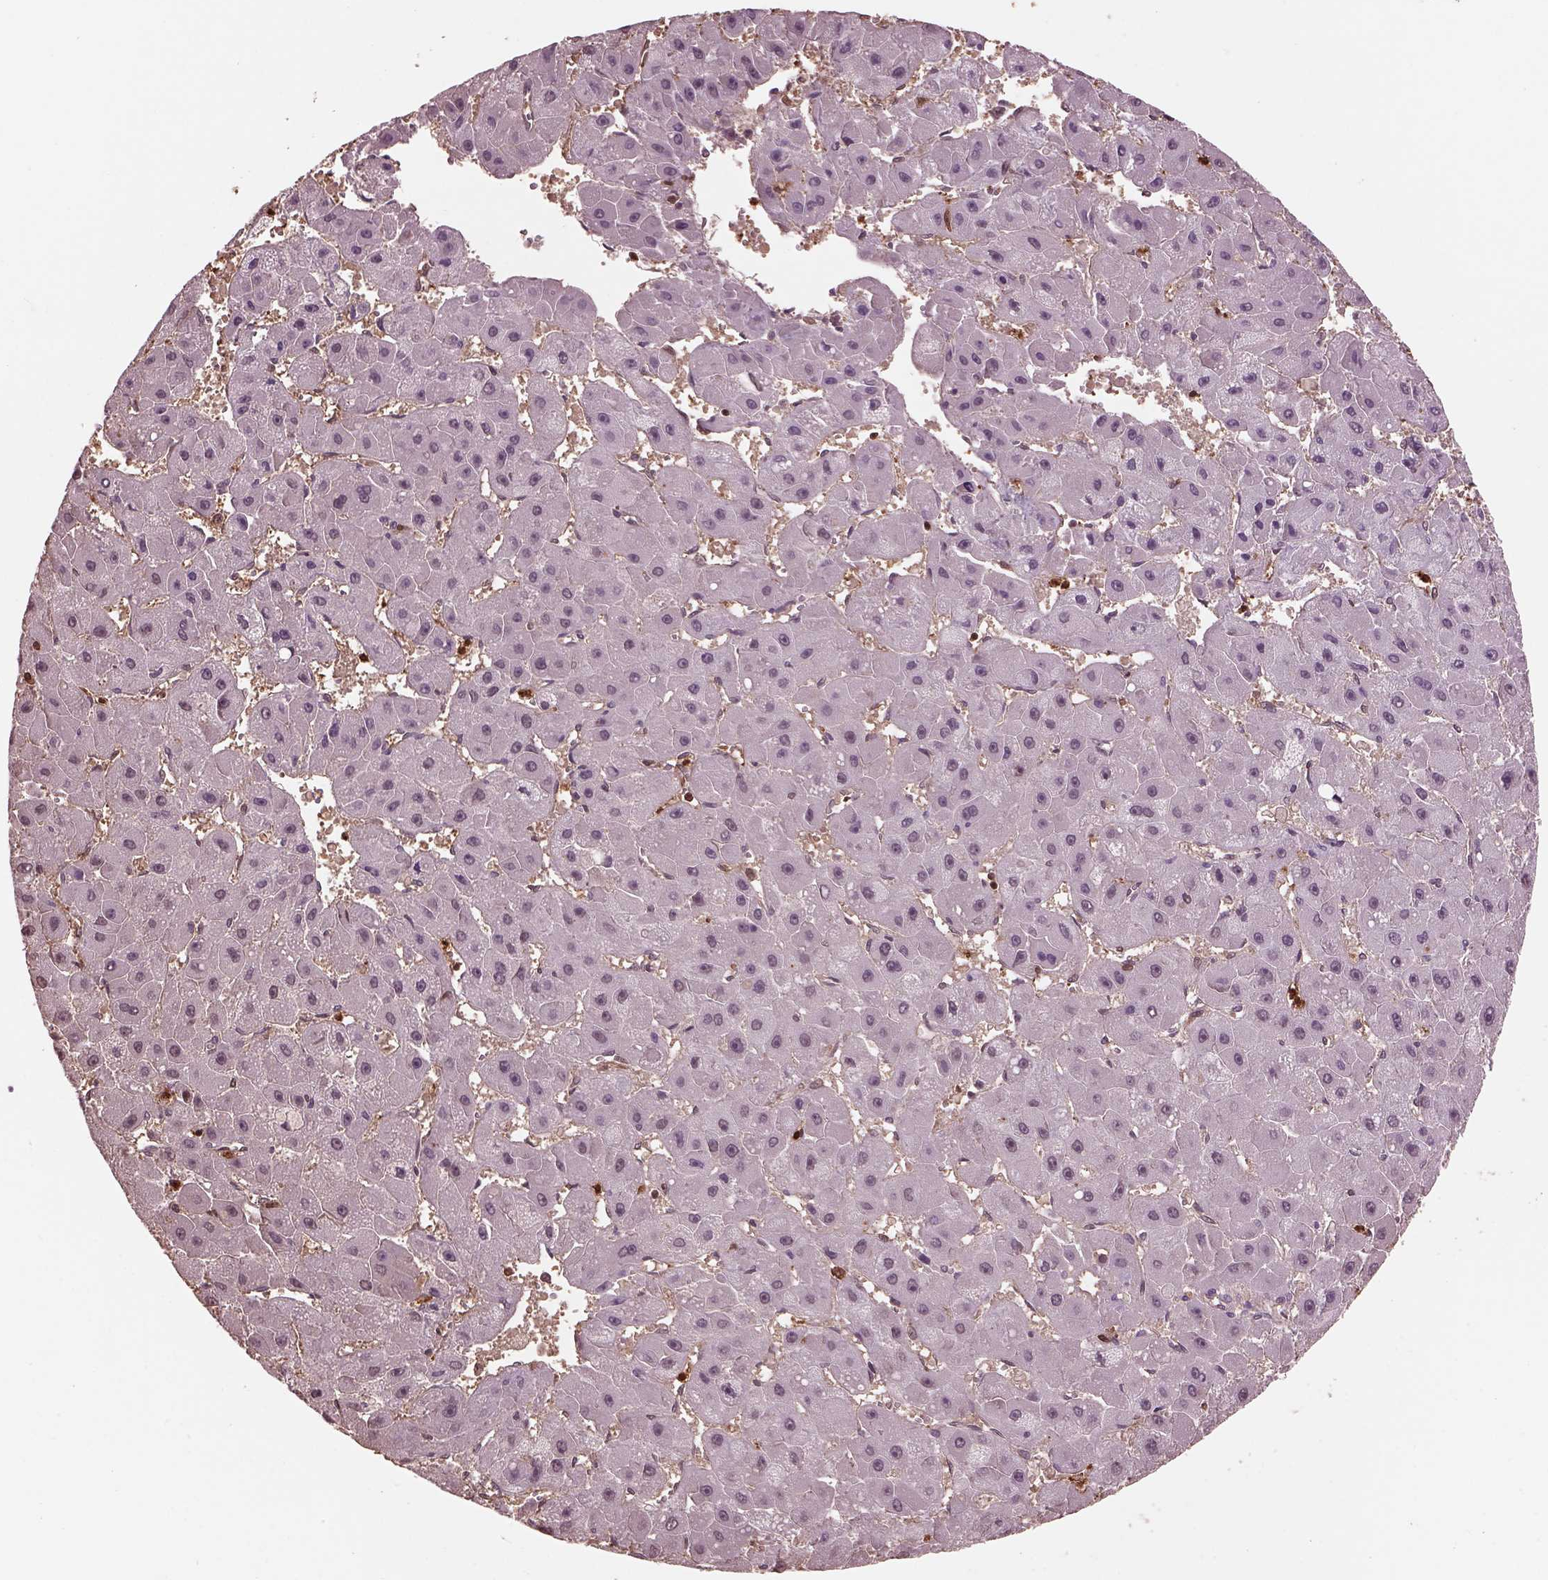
{"staining": {"intensity": "negative", "quantity": "none", "location": "none"}, "tissue": "liver cancer", "cell_type": "Tumor cells", "image_type": "cancer", "snomed": [{"axis": "morphology", "description": "Carcinoma, Hepatocellular, NOS"}, {"axis": "topography", "description": "Liver"}], "caption": "IHC of human liver cancer shows no positivity in tumor cells.", "gene": "IL31RA", "patient": {"sex": "female", "age": 25}}